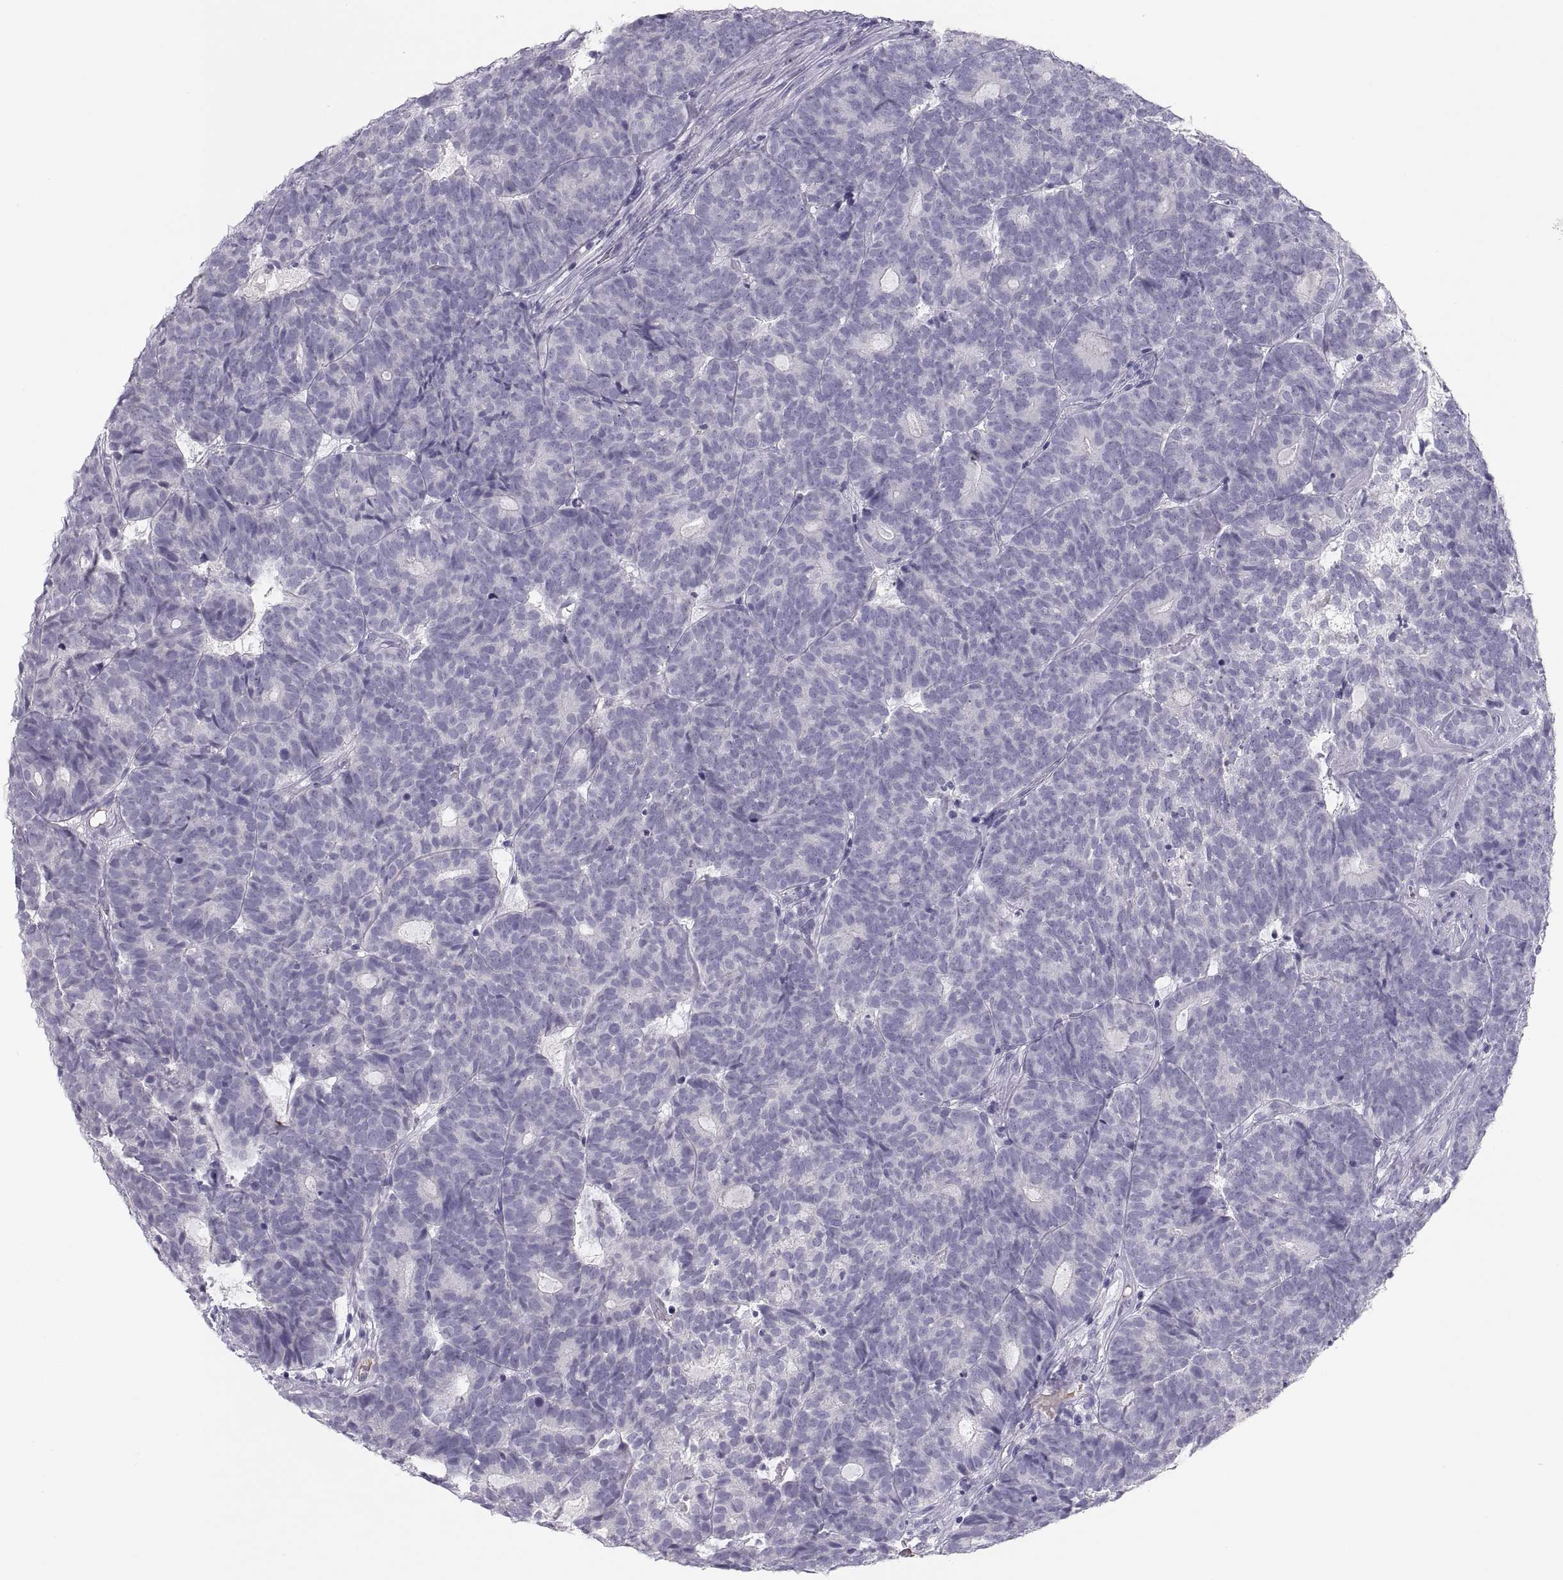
{"staining": {"intensity": "negative", "quantity": "none", "location": "none"}, "tissue": "head and neck cancer", "cell_type": "Tumor cells", "image_type": "cancer", "snomed": [{"axis": "morphology", "description": "Adenocarcinoma, NOS"}, {"axis": "topography", "description": "Head-Neck"}], "caption": "Head and neck cancer was stained to show a protein in brown. There is no significant positivity in tumor cells.", "gene": "MAGEB2", "patient": {"sex": "female", "age": 81}}